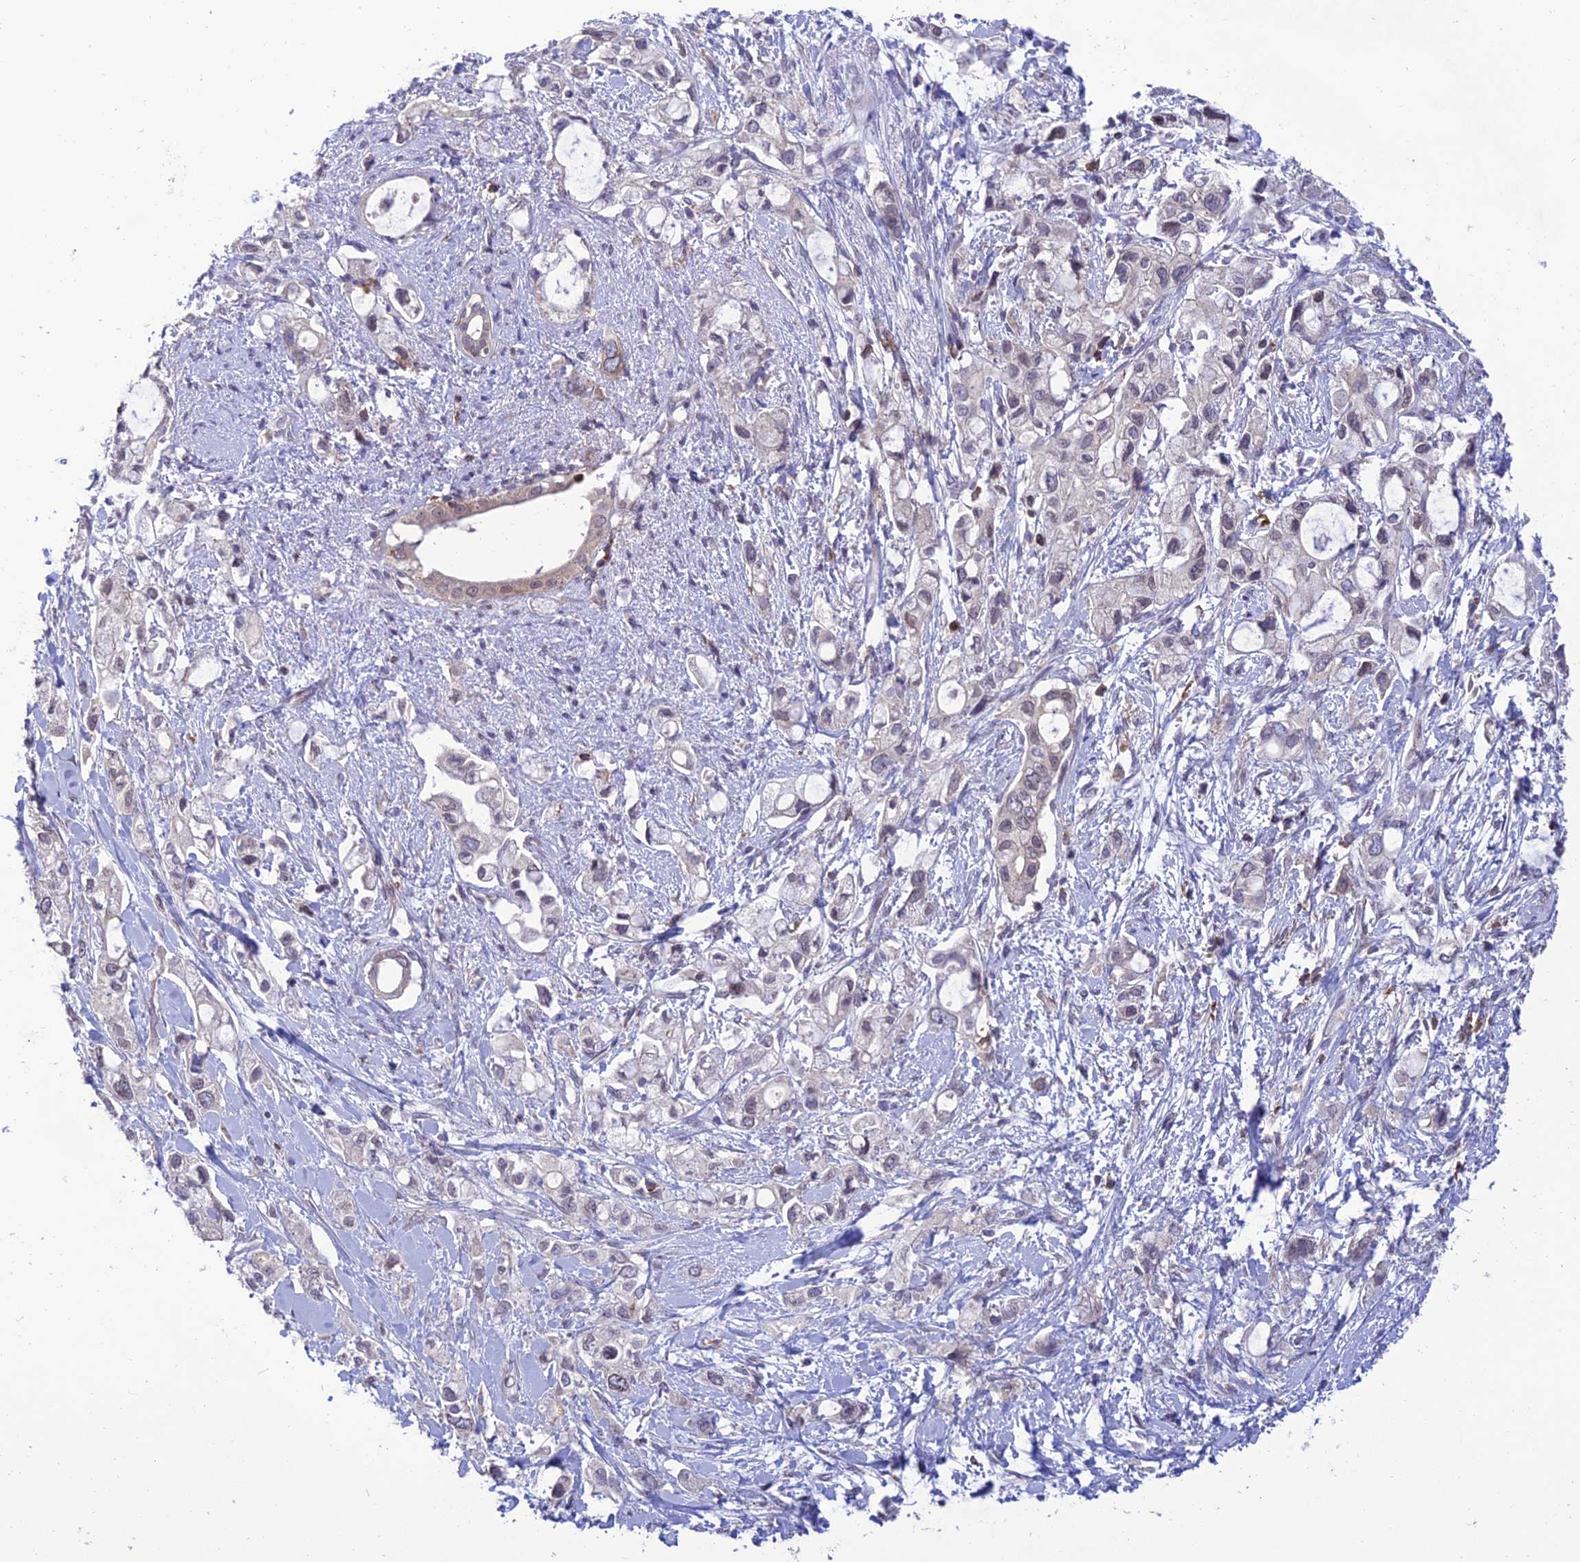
{"staining": {"intensity": "negative", "quantity": "none", "location": "none"}, "tissue": "pancreatic cancer", "cell_type": "Tumor cells", "image_type": "cancer", "snomed": [{"axis": "morphology", "description": "Adenocarcinoma, NOS"}, {"axis": "topography", "description": "Pancreas"}], "caption": "Tumor cells are negative for protein expression in human pancreatic cancer.", "gene": "FAM76A", "patient": {"sex": "female", "age": 56}}